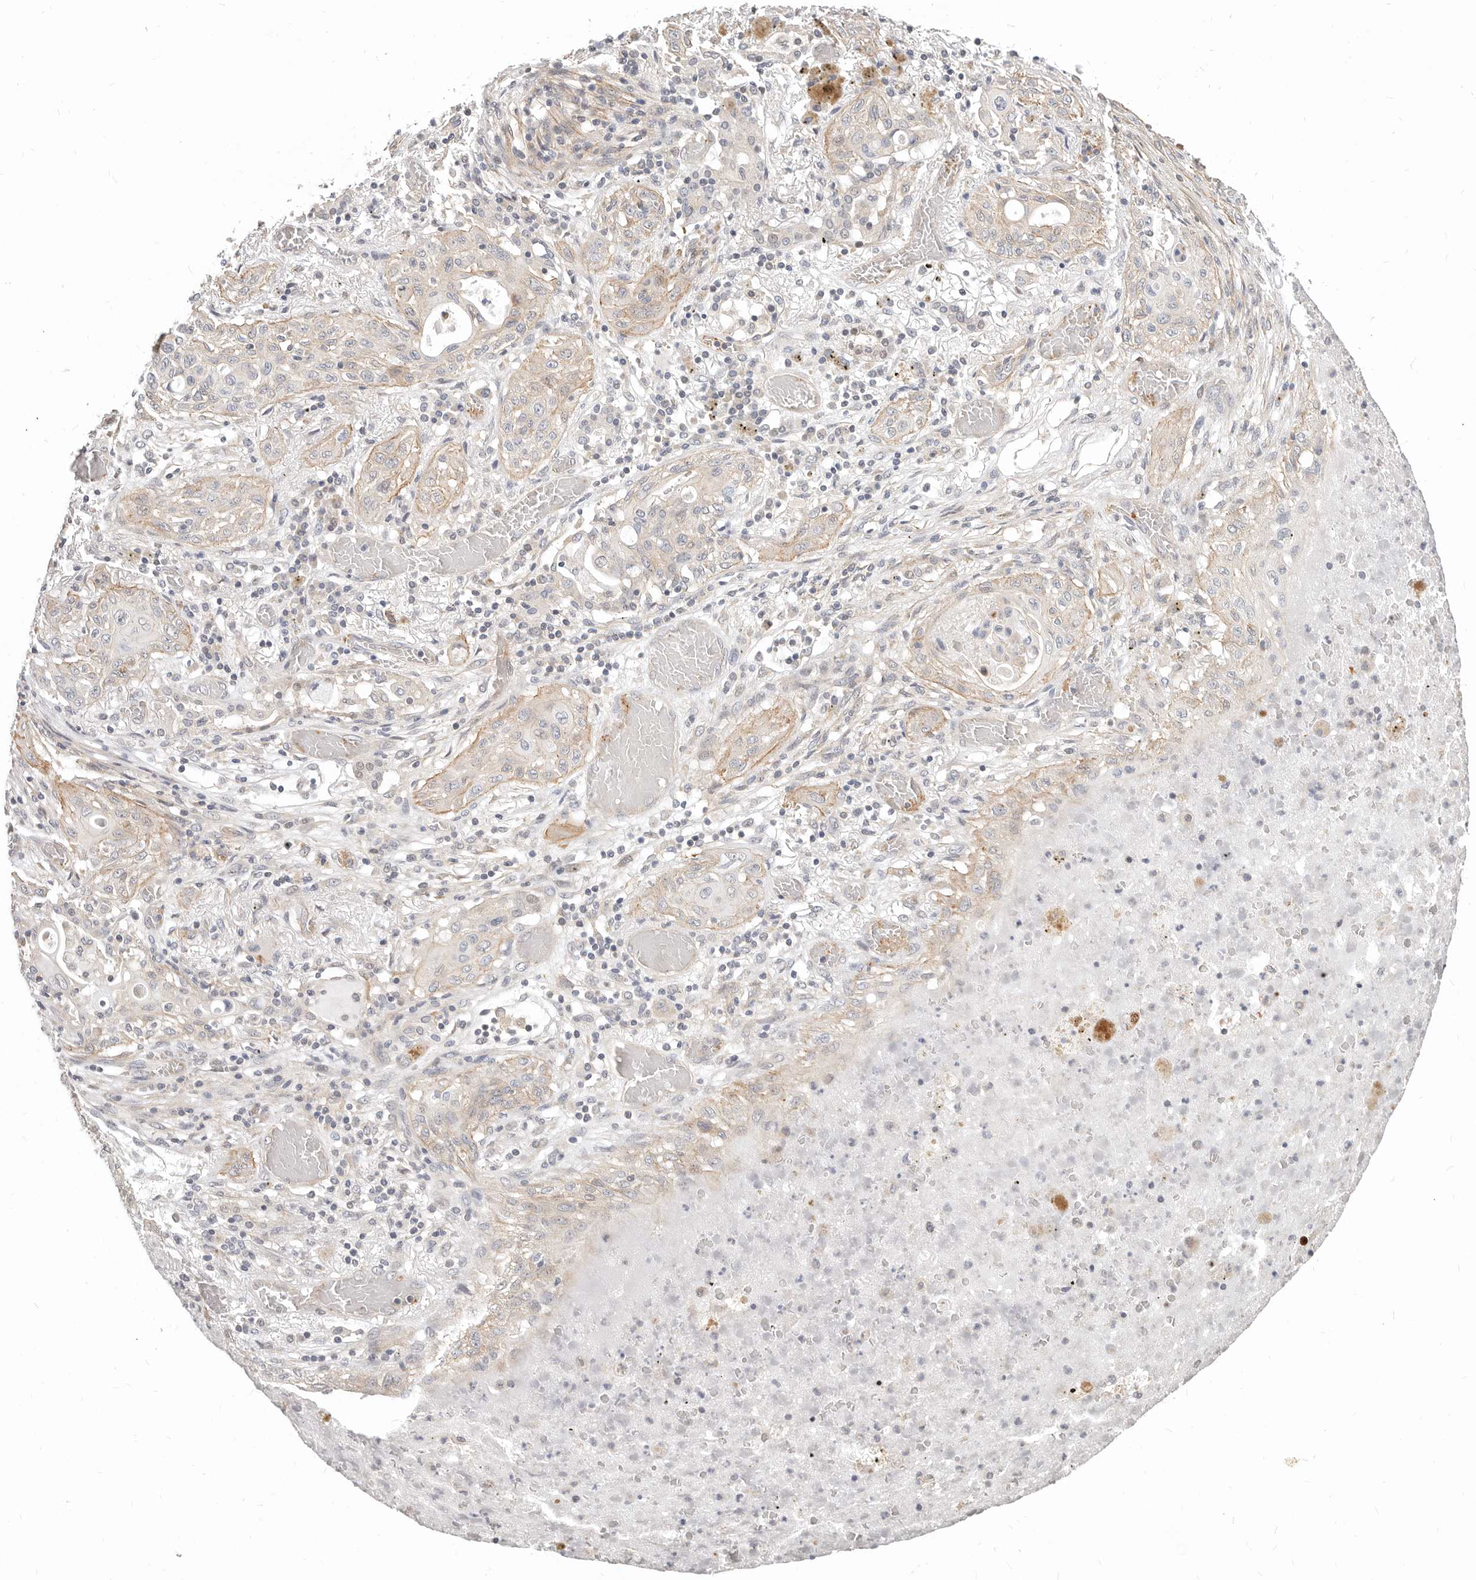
{"staining": {"intensity": "negative", "quantity": "none", "location": "none"}, "tissue": "lung cancer", "cell_type": "Tumor cells", "image_type": "cancer", "snomed": [{"axis": "morphology", "description": "Squamous cell carcinoma, NOS"}, {"axis": "topography", "description": "Lung"}], "caption": "The histopathology image displays no staining of tumor cells in lung cancer.", "gene": "ZRANB1", "patient": {"sex": "female", "age": 47}}